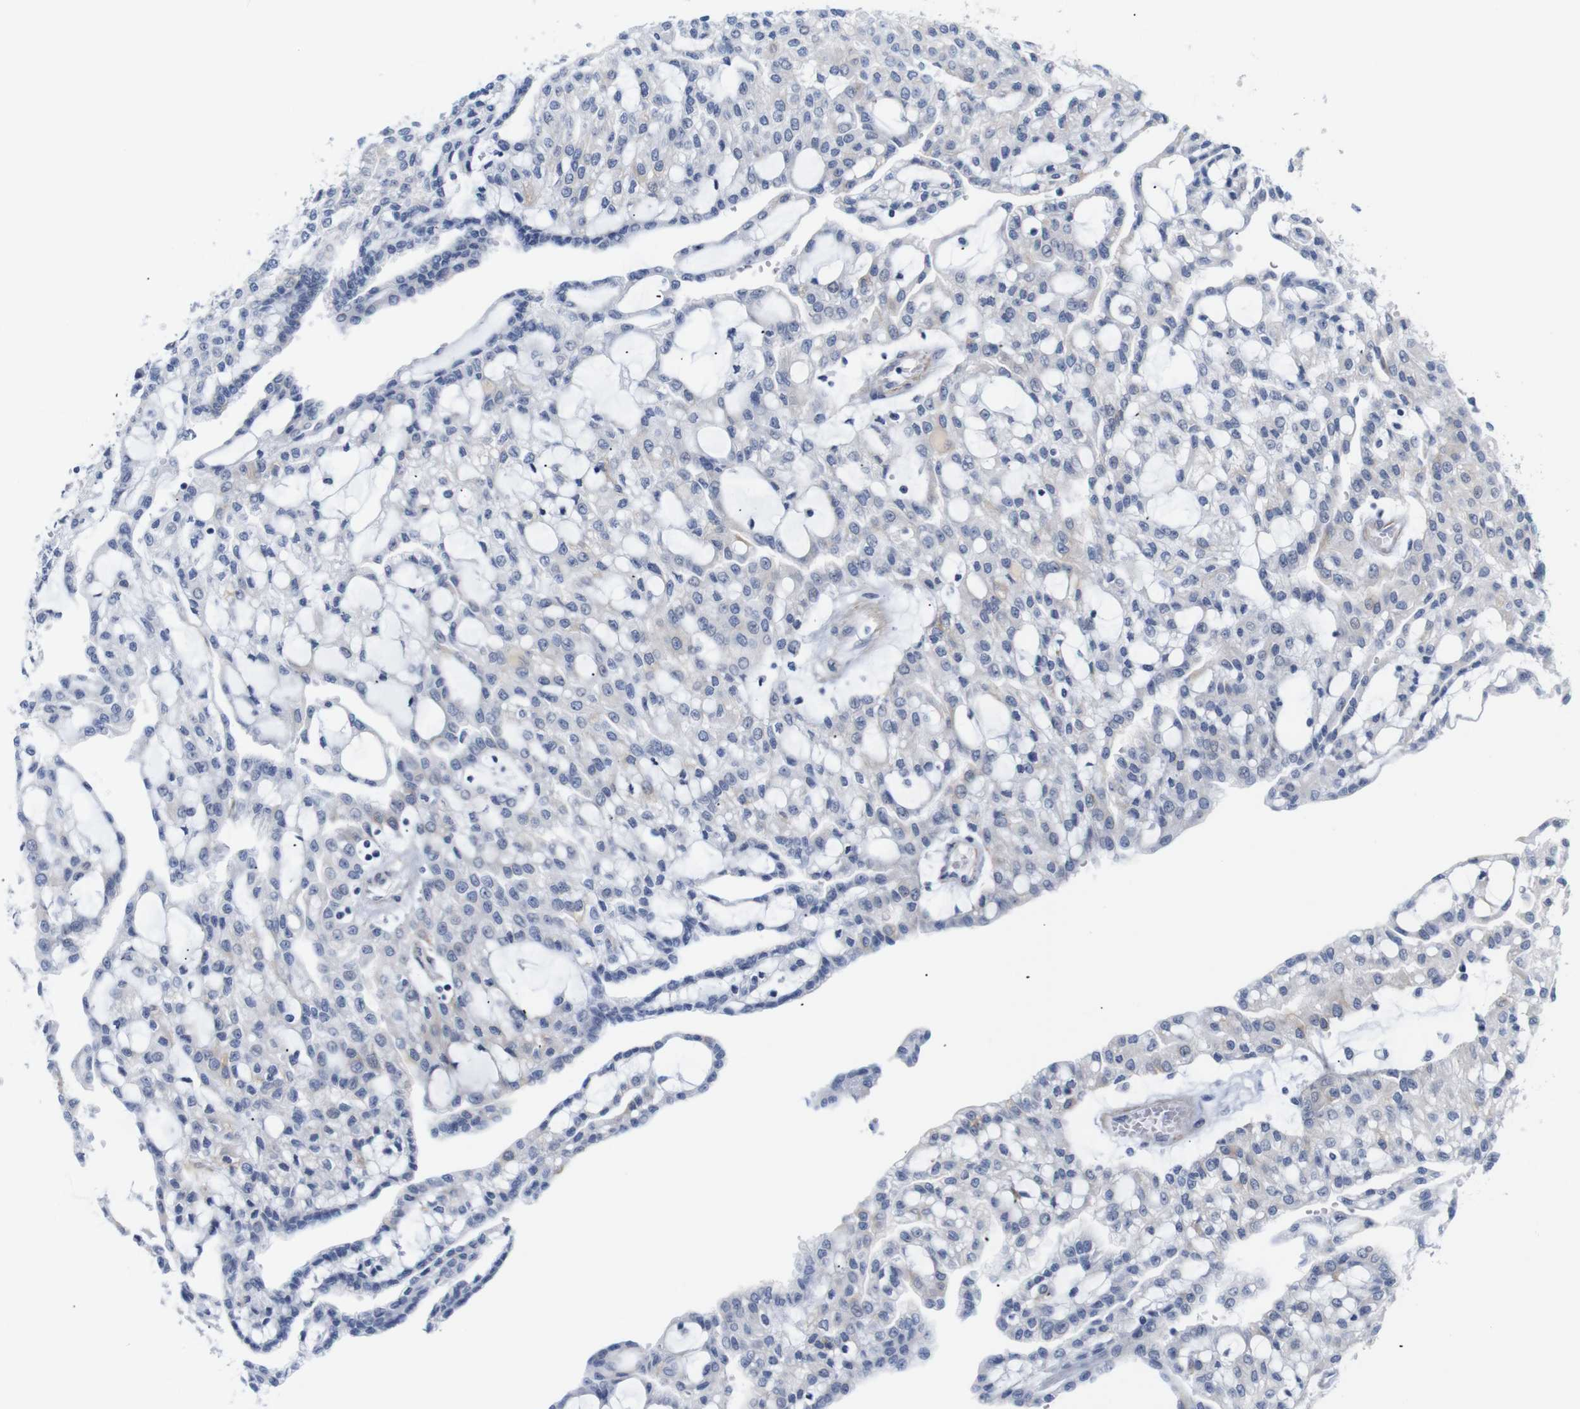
{"staining": {"intensity": "negative", "quantity": "none", "location": "none"}, "tissue": "renal cancer", "cell_type": "Tumor cells", "image_type": "cancer", "snomed": [{"axis": "morphology", "description": "Adenocarcinoma, NOS"}, {"axis": "topography", "description": "Kidney"}], "caption": "Immunohistochemistry photomicrograph of neoplastic tissue: human renal adenocarcinoma stained with DAB exhibits no significant protein staining in tumor cells.", "gene": "STMN3", "patient": {"sex": "male", "age": 63}}